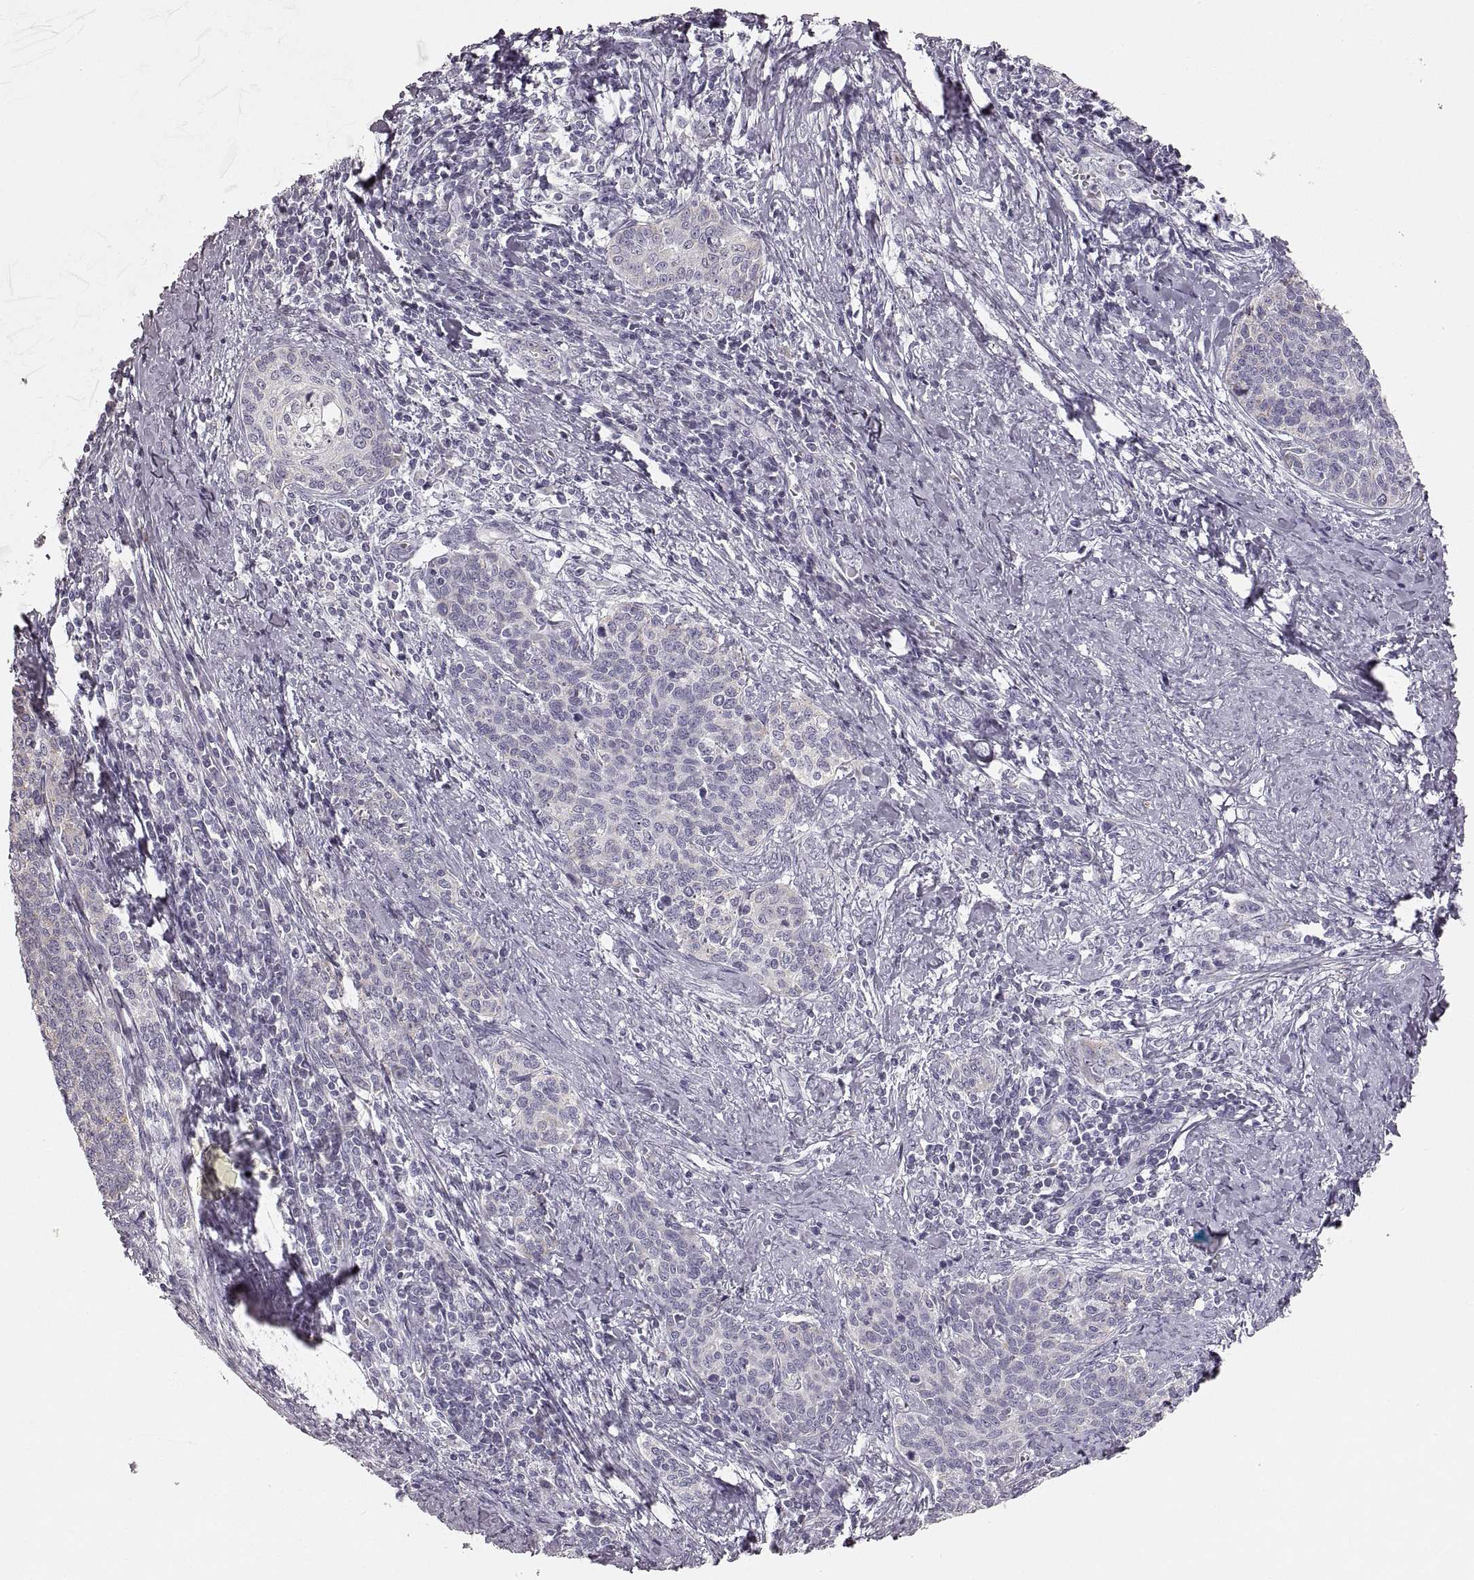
{"staining": {"intensity": "negative", "quantity": "none", "location": "none"}, "tissue": "cervical cancer", "cell_type": "Tumor cells", "image_type": "cancer", "snomed": [{"axis": "morphology", "description": "Squamous cell carcinoma, NOS"}, {"axis": "topography", "description": "Cervix"}], "caption": "High power microscopy micrograph of an immunohistochemistry (IHC) micrograph of cervical squamous cell carcinoma, revealing no significant staining in tumor cells.", "gene": "RDH13", "patient": {"sex": "female", "age": 39}}